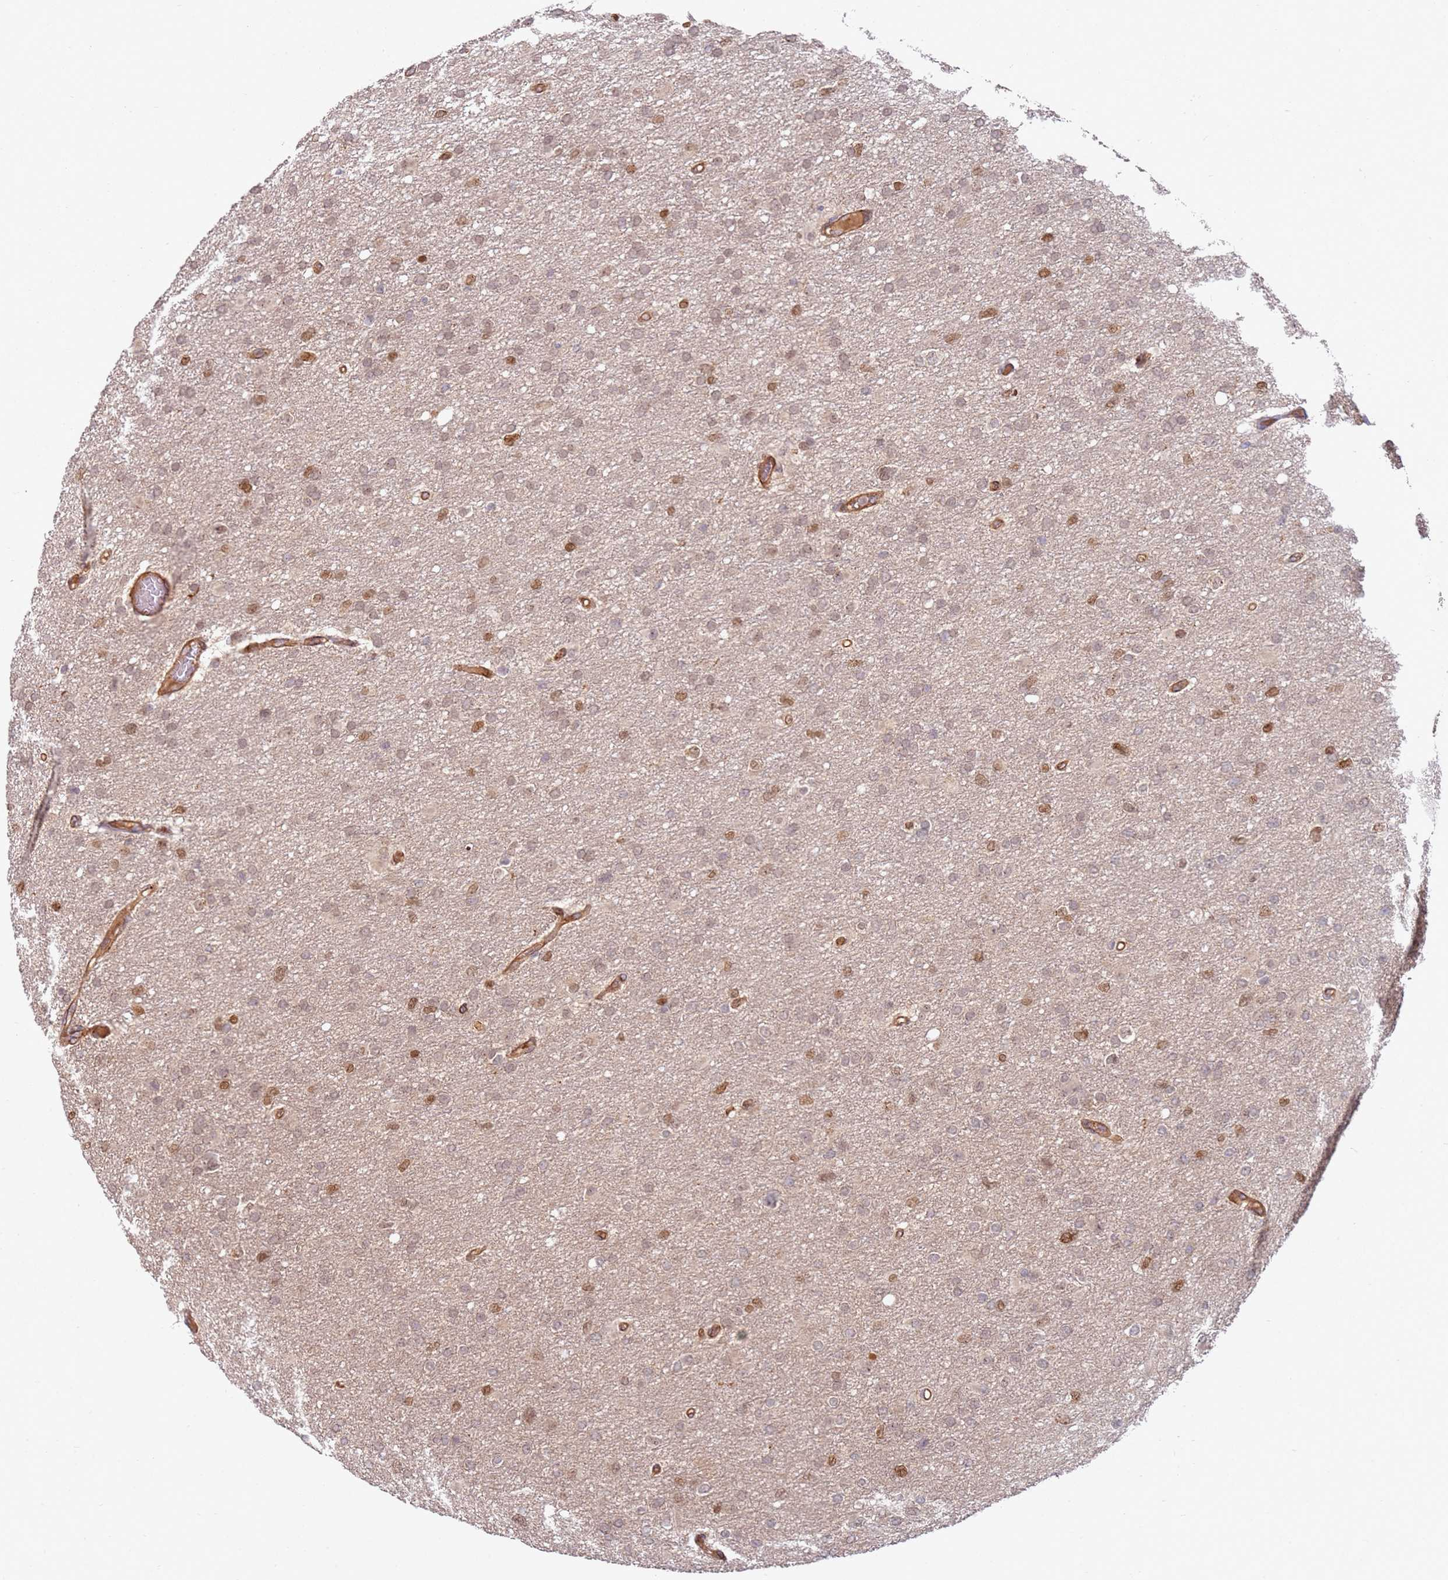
{"staining": {"intensity": "moderate", "quantity": "25%-75%", "location": "nuclear"}, "tissue": "glioma", "cell_type": "Tumor cells", "image_type": "cancer", "snomed": [{"axis": "morphology", "description": "Glioma, malignant, High grade"}, {"axis": "topography", "description": "Cerebral cortex"}], "caption": "An image of malignant glioma (high-grade) stained for a protein exhibits moderate nuclear brown staining in tumor cells.", "gene": "TMEM233", "patient": {"sex": "female", "age": 36}}